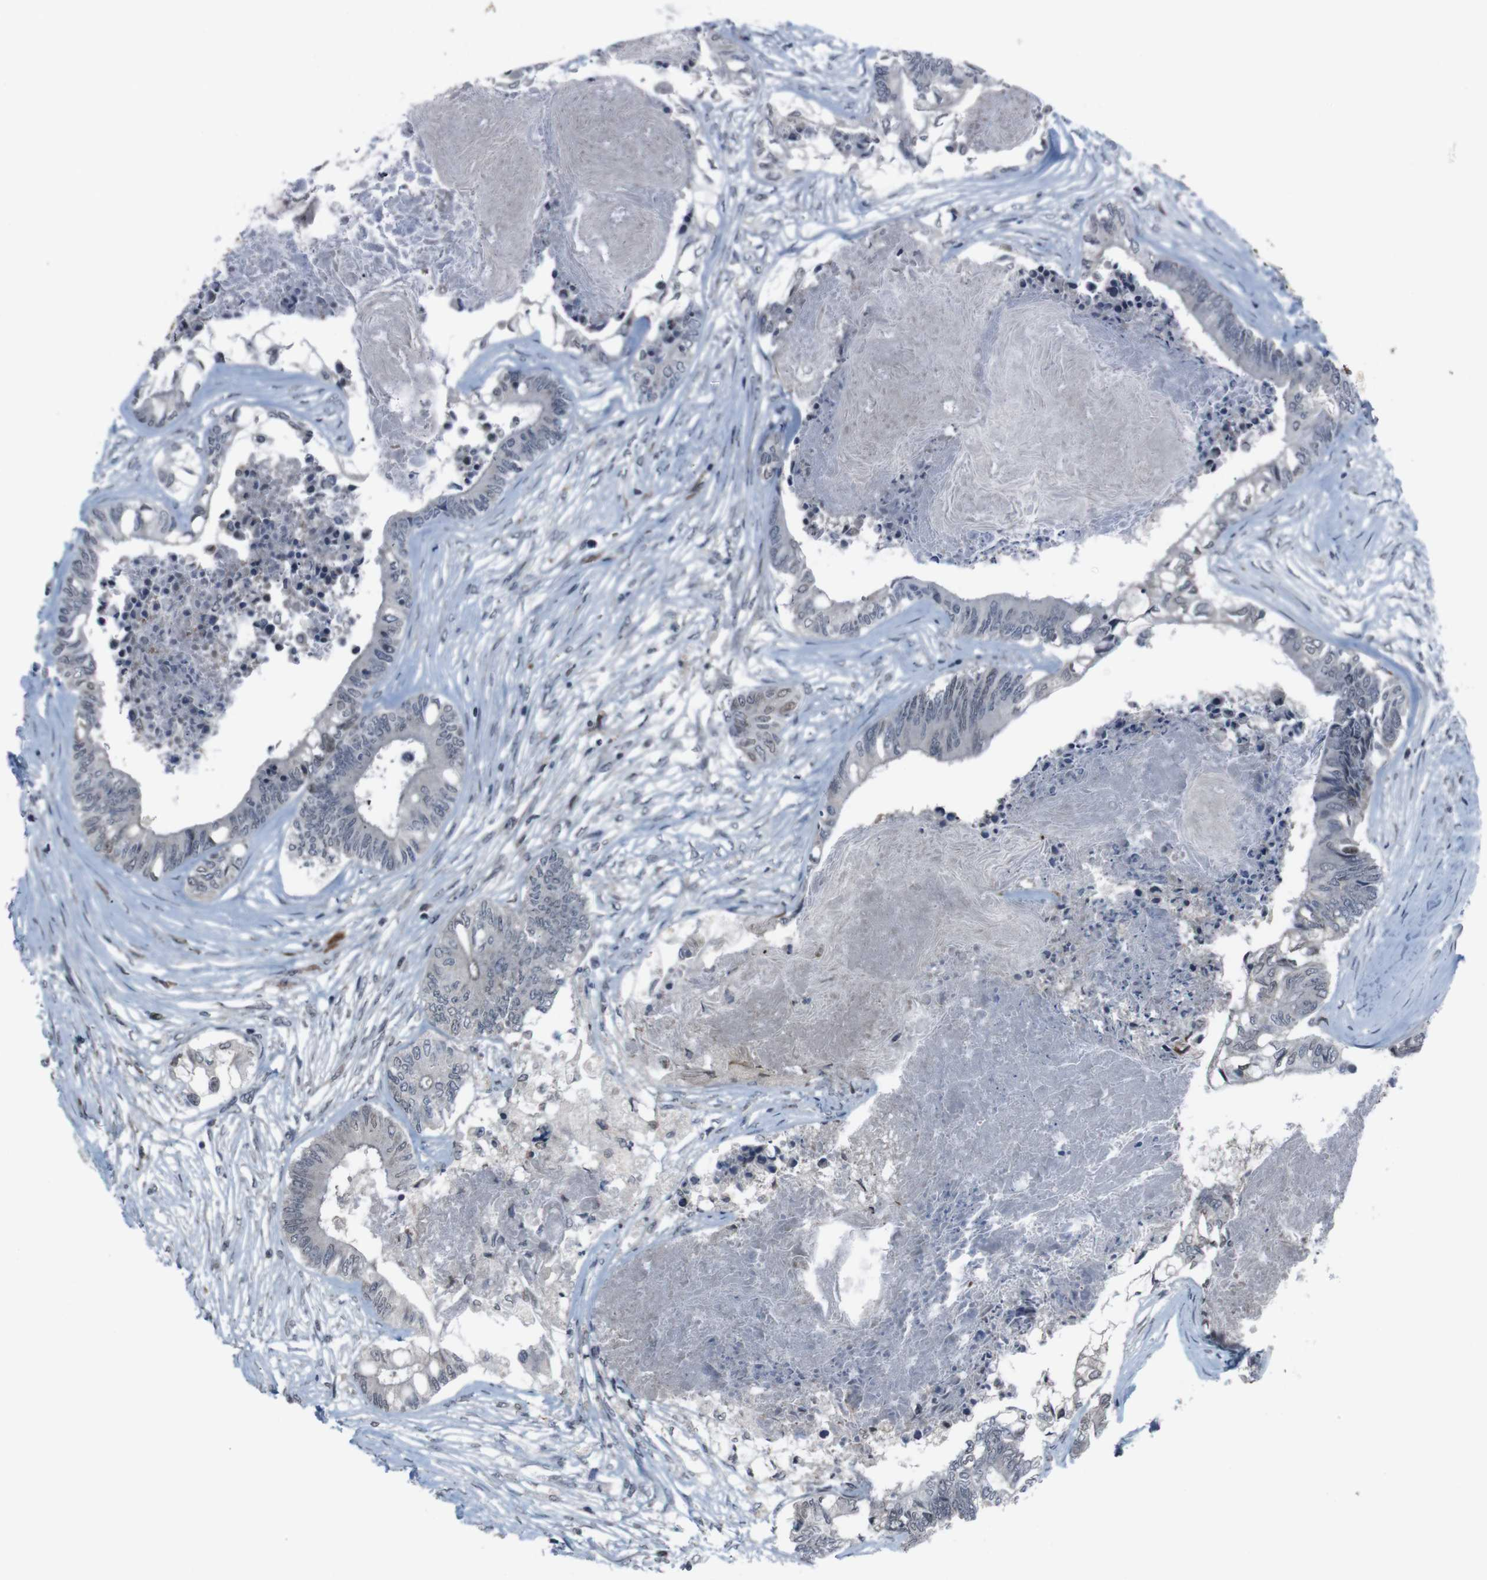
{"staining": {"intensity": "weak", "quantity": "<25%", "location": "nuclear"}, "tissue": "colorectal cancer", "cell_type": "Tumor cells", "image_type": "cancer", "snomed": [{"axis": "morphology", "description": "Adenocarcinoma, NOS"}, {"axis": "topography", "description": "Rectum"}], "caption": "The immunohistochemistry (IHC) histopathology image has no significant expression in tumor cells of colorectal adenocarcinoma tissue.", "gene": "SS18L1", "patient": {"sex": "male", "age": 63}}